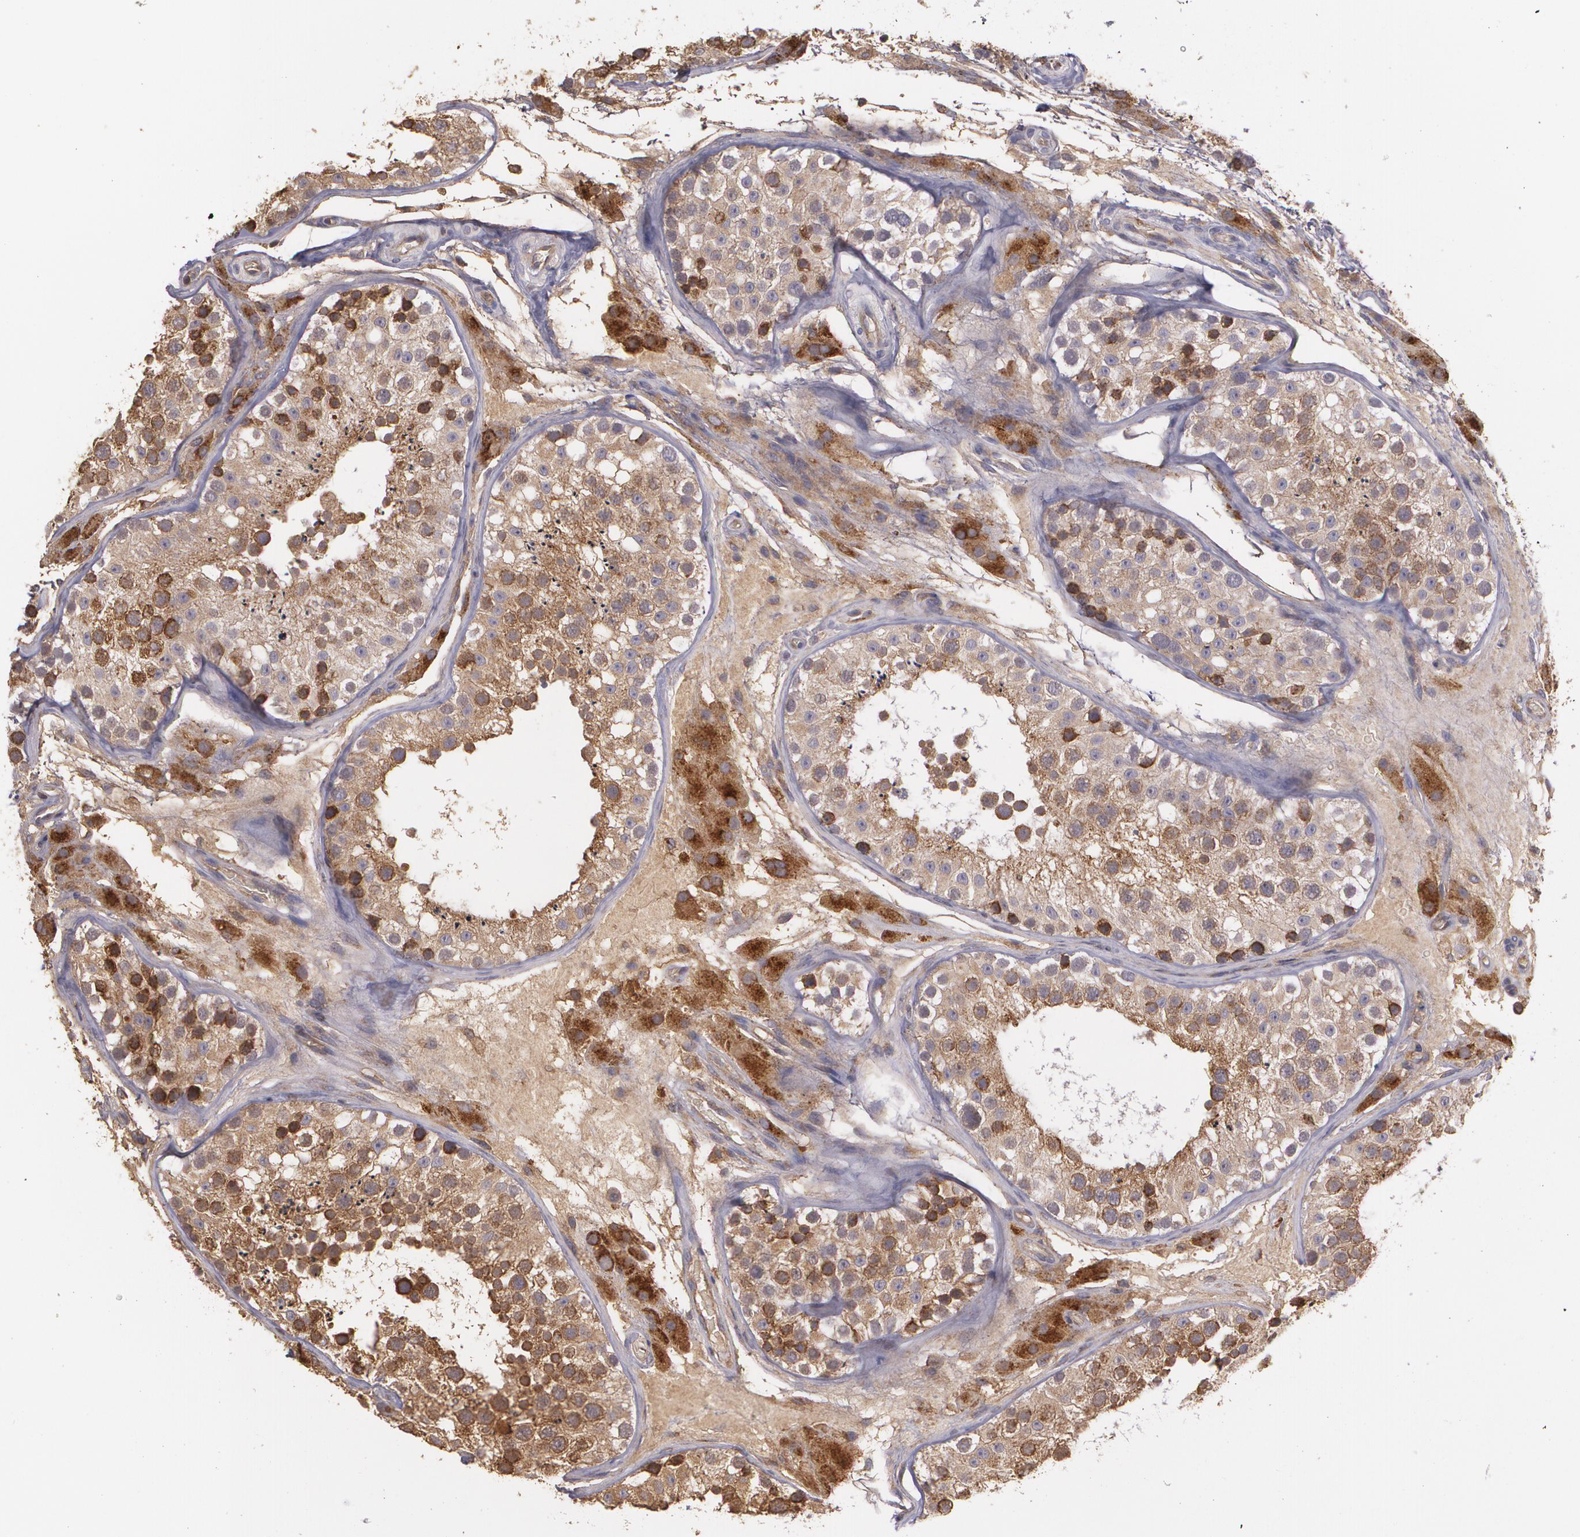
{"staining": {"intensity": "strong", "quantity": ">75%", "location": "cytoplasmic/membranous"}, "tissue": "testis", "cell_type": "Cells in seminiferous ducts", "image_type": "normal", "snomed": [{"axis": "morphology", "description": "Normal tissue, NOS"}, {"axis": "topography", "description": "Testis"}], "caption": "Cells in seminiferous ducts display high levels of strong cytoplasmic/membranous expression in approximately >75% of cells in normal human testis. (brown staining indicates protein expression, while blue staining denotes nuclei).", "gene": "ECE1", "patient": {"sex": "male", "age": 26}}